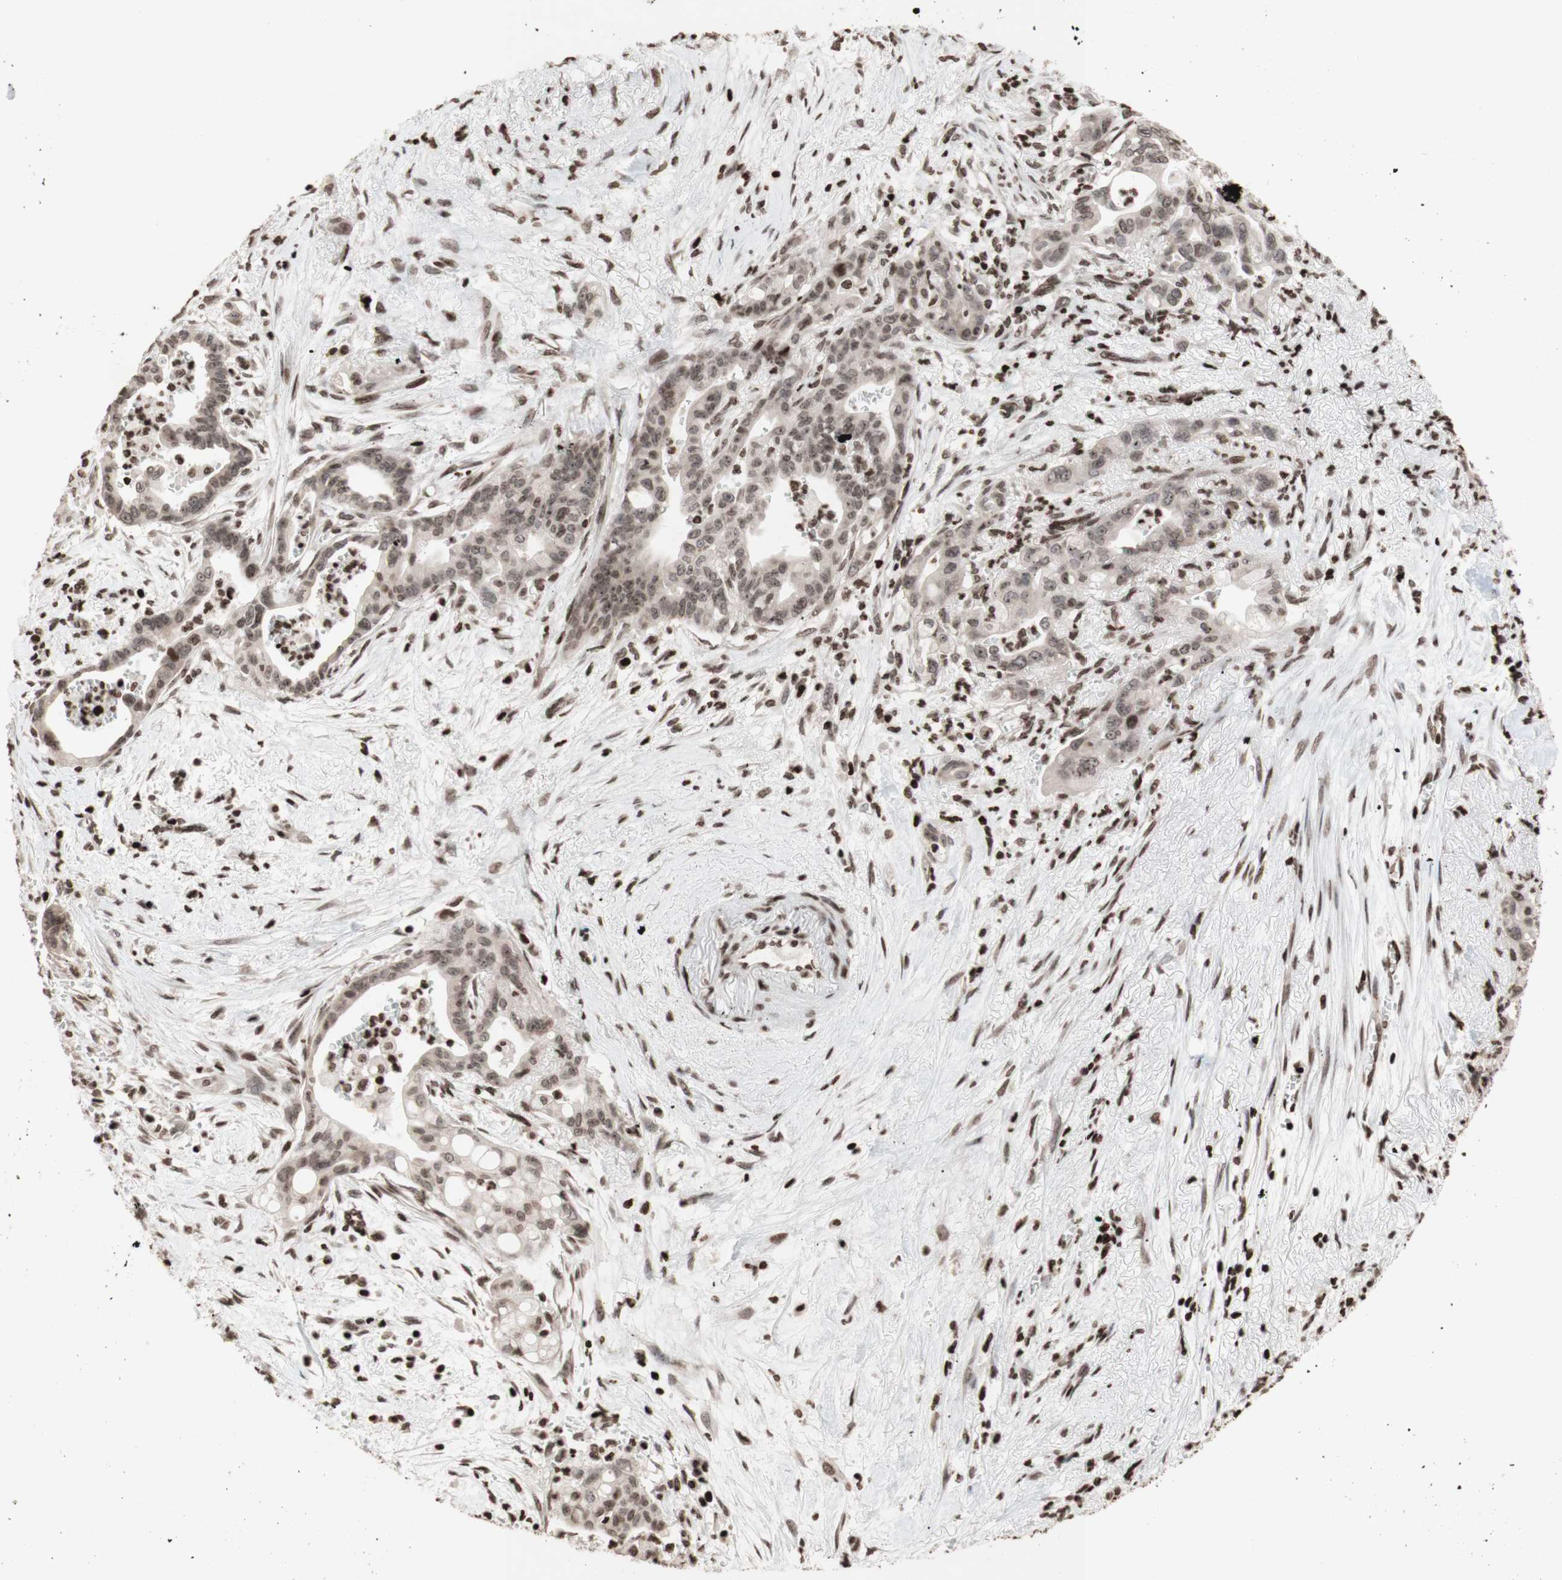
{"staining": {"intensity": "negative", "quantity": "none", "location": "none"}, "tissue": "pancreatic cancer", "cell_type": "Tumor cells", "image_type": "cancer", "snomed": [{"axis": "morphology", "description": "Adenocarcinoma, NOS"}, {"axis": "topography", "description": "Pancreas"}], "caption": "Pancreatic adenocarcinoma stained for a protein using immunohistochemistry demonstrates no positivity tumor cells.", "gene": "NCAPD2", "patient": {"sex": "male", "age": 70}}